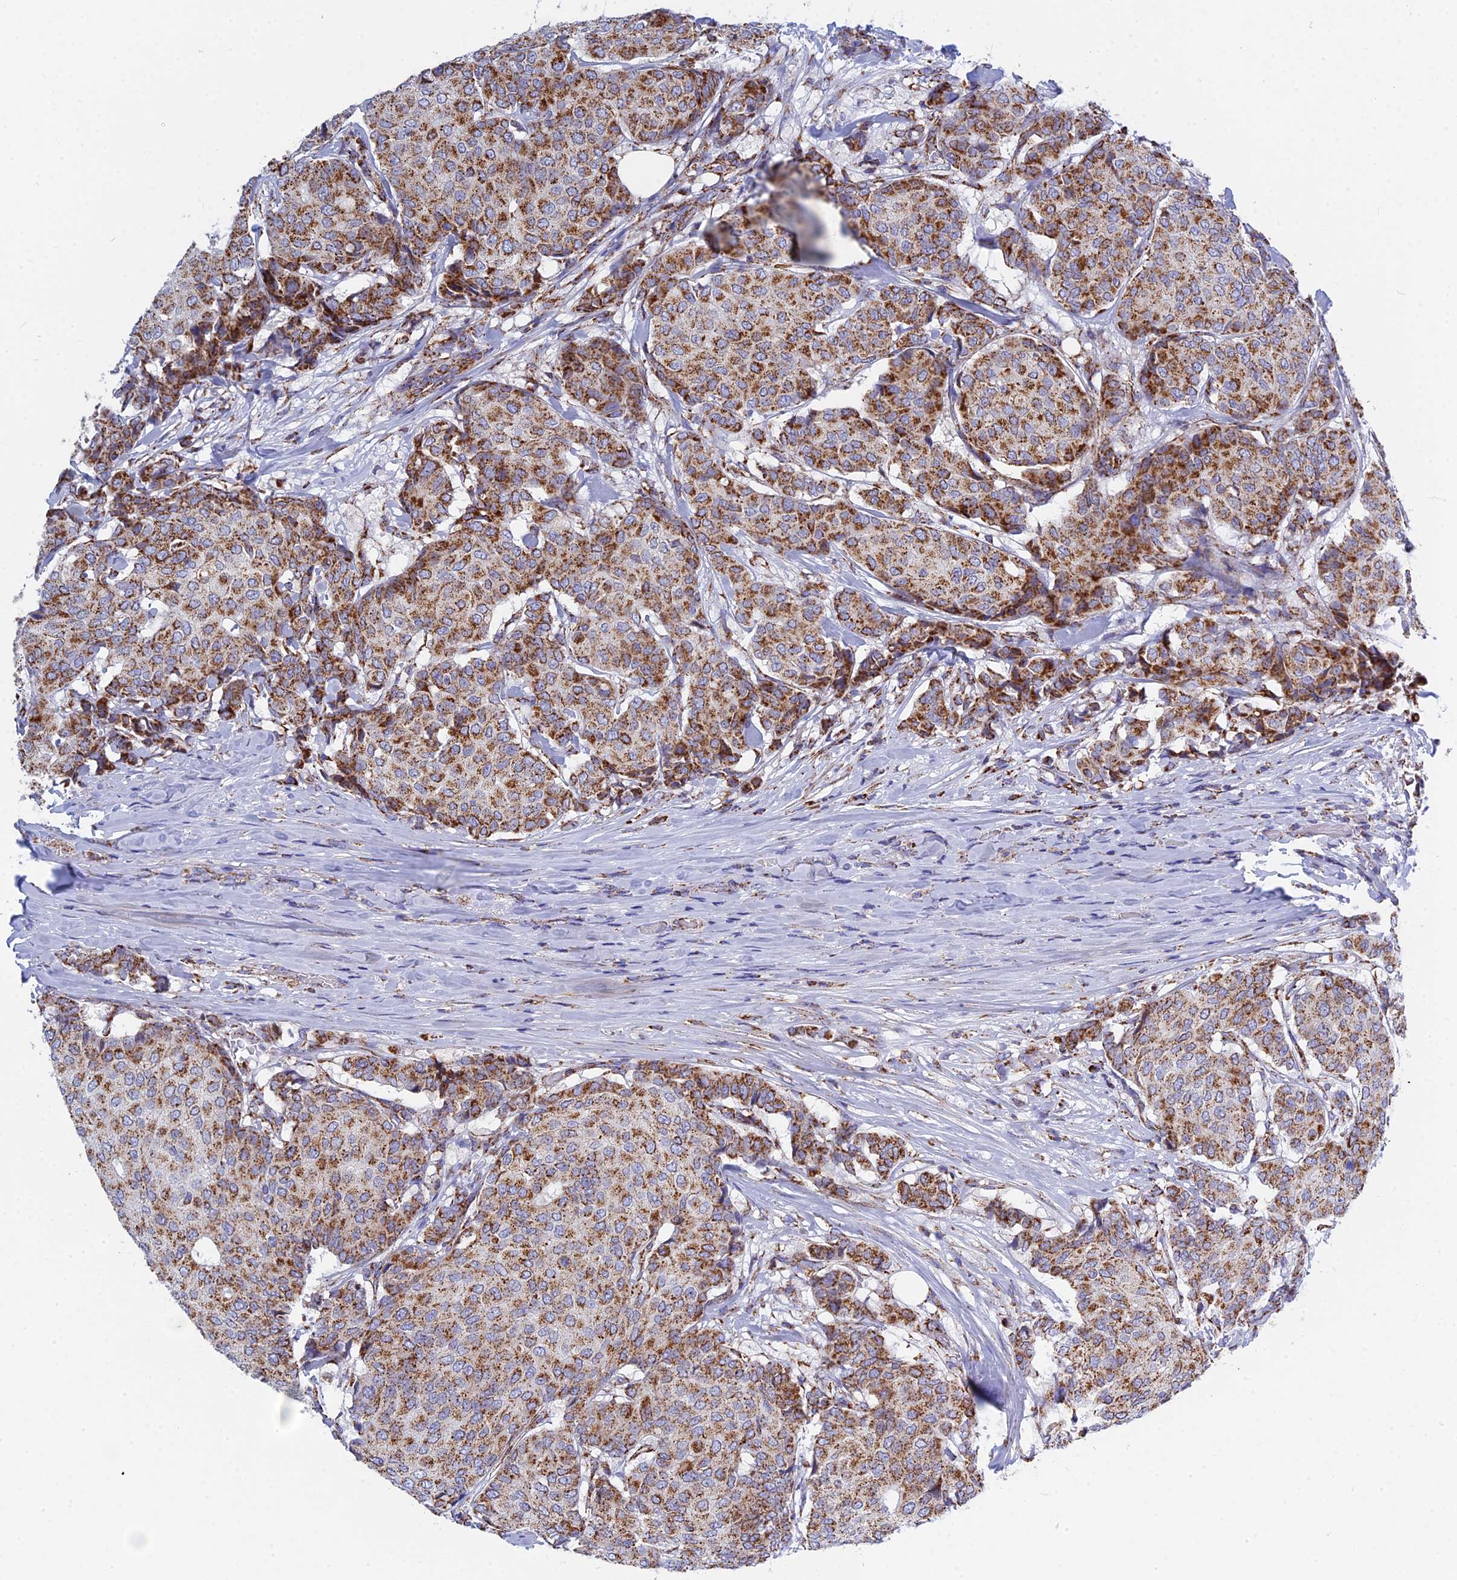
{"staining": {"intensity": "moderate", "quantity": ">75%", "location": "cytoplasmic/membranous"}, "tissue": "breast cancer", "cell_type": "Tumor cells", "image_type": "cancer", "snomed": [{"axis": "morphology", "description": "Duct carcinoma"}, {"axis": "topography", "description": "Breast"}], "caption": "Immunohistochemistry staining of breast cancer (intraductal carcinoma), which shows medium levels of moderate cytoplasmic/membranous expression in approximately >75% of tumor cells indicating moderate cytoplasmic/membranous protein positivity. The staining was performed using DAB (3,3'-diaminobenzidine) (brown) for protein detection and nuclei were counterstained in hematoxylin (blue).", "gene": "NDUFA5", "patient": {"sex": "female", "age": 75}}